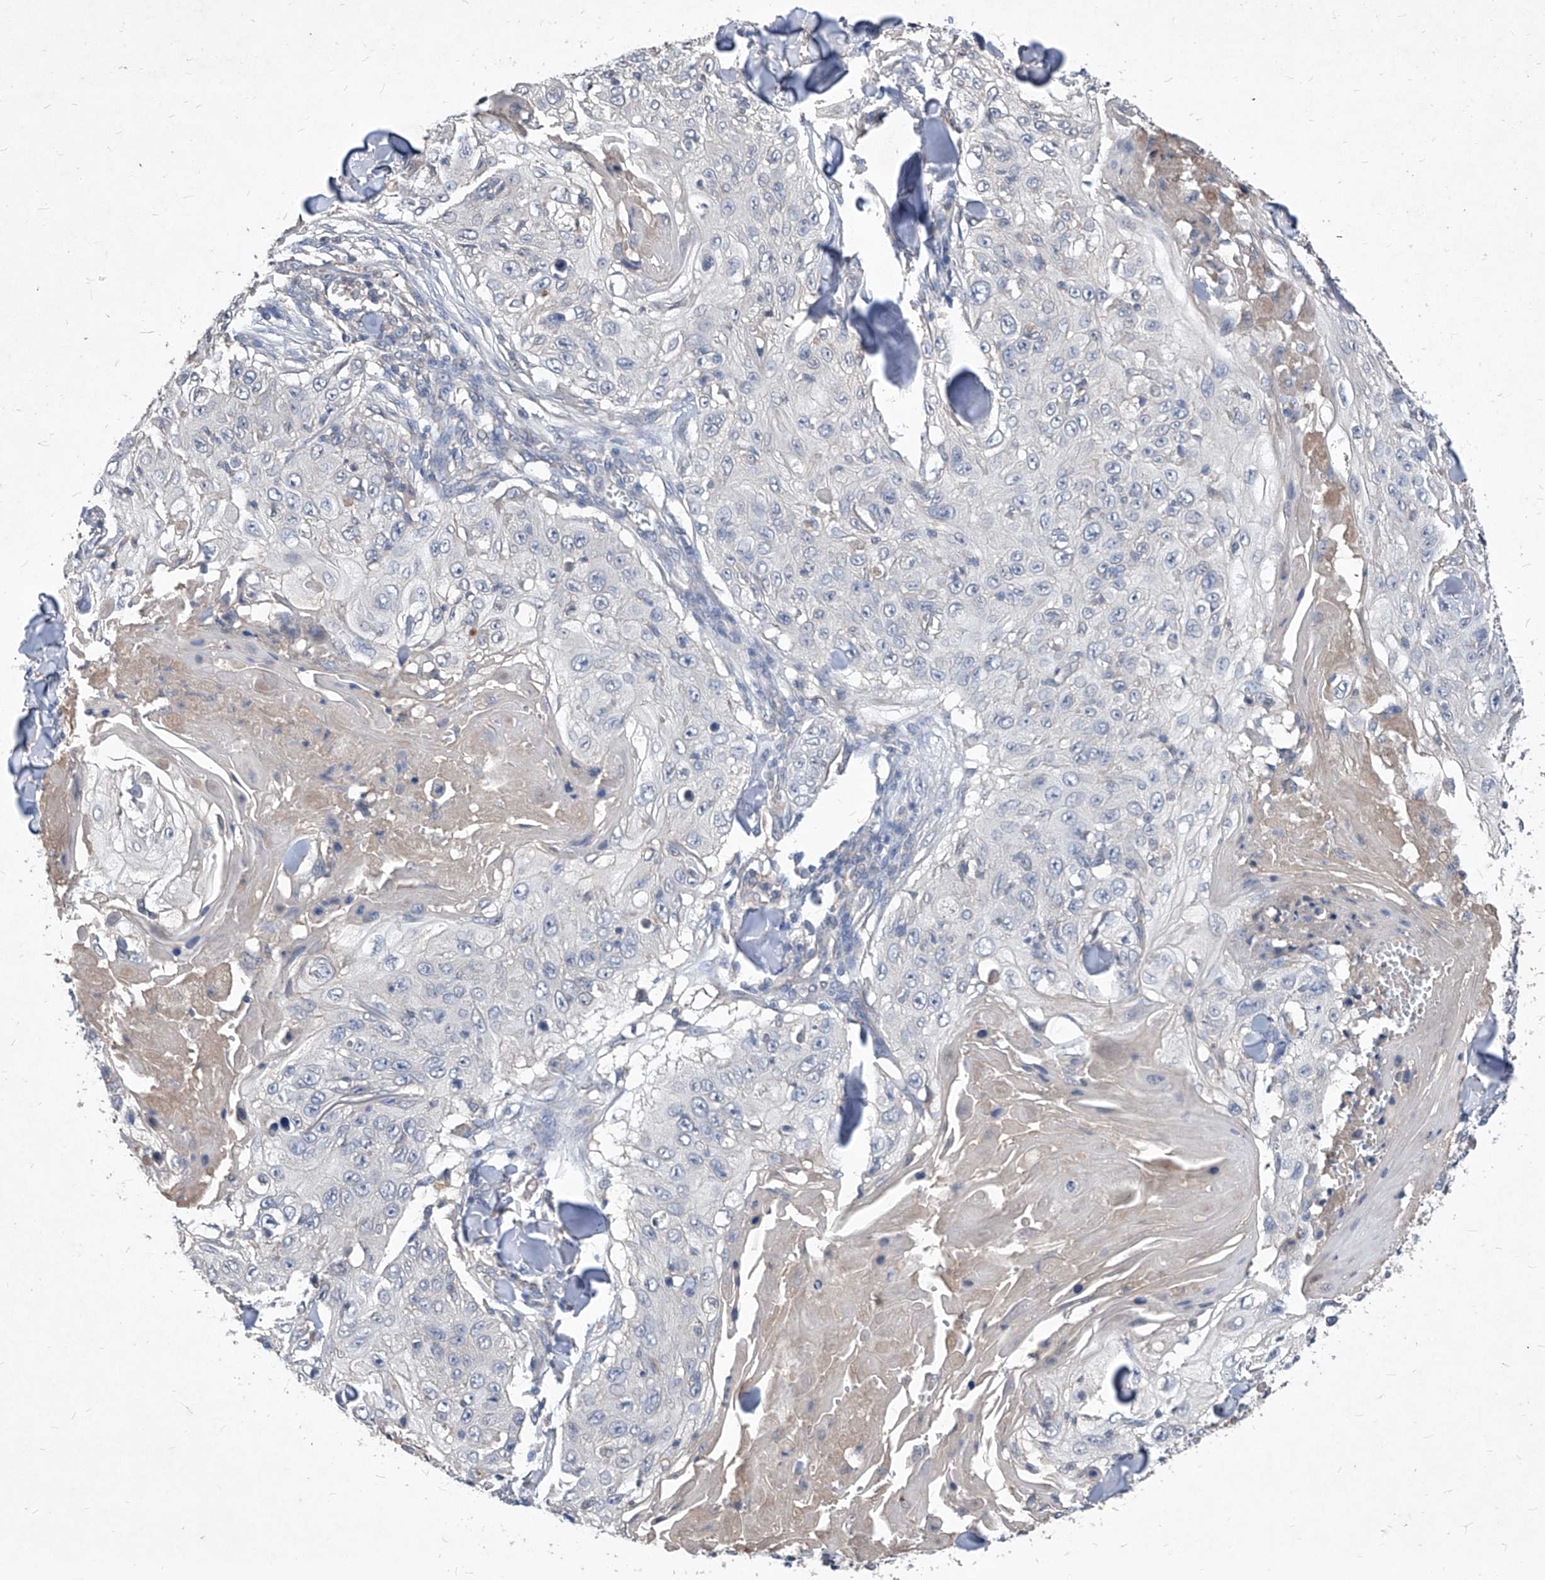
{"staining": {"intensity": "negative", "quantity": "none", "location": "none"}, "tissue": "skin cancer", "cell_type": "Tumor cells", "image_type": "cancer", "snomed": [{"axis": "morphology", "description": "Squamous cell carcinoma, NOS"}, {"axis": "topography", "description": "Skin"}], "caption": "IHC micrograph of neoplastic tissue: skin cancer stained with DAB exhibits no significant protein positivity in tumor cells. (DAB immunohistochemistry with hematoxylin counter stain).", "gene": "SYNGR1", "patient": {"sex": "male", "age": 86}}